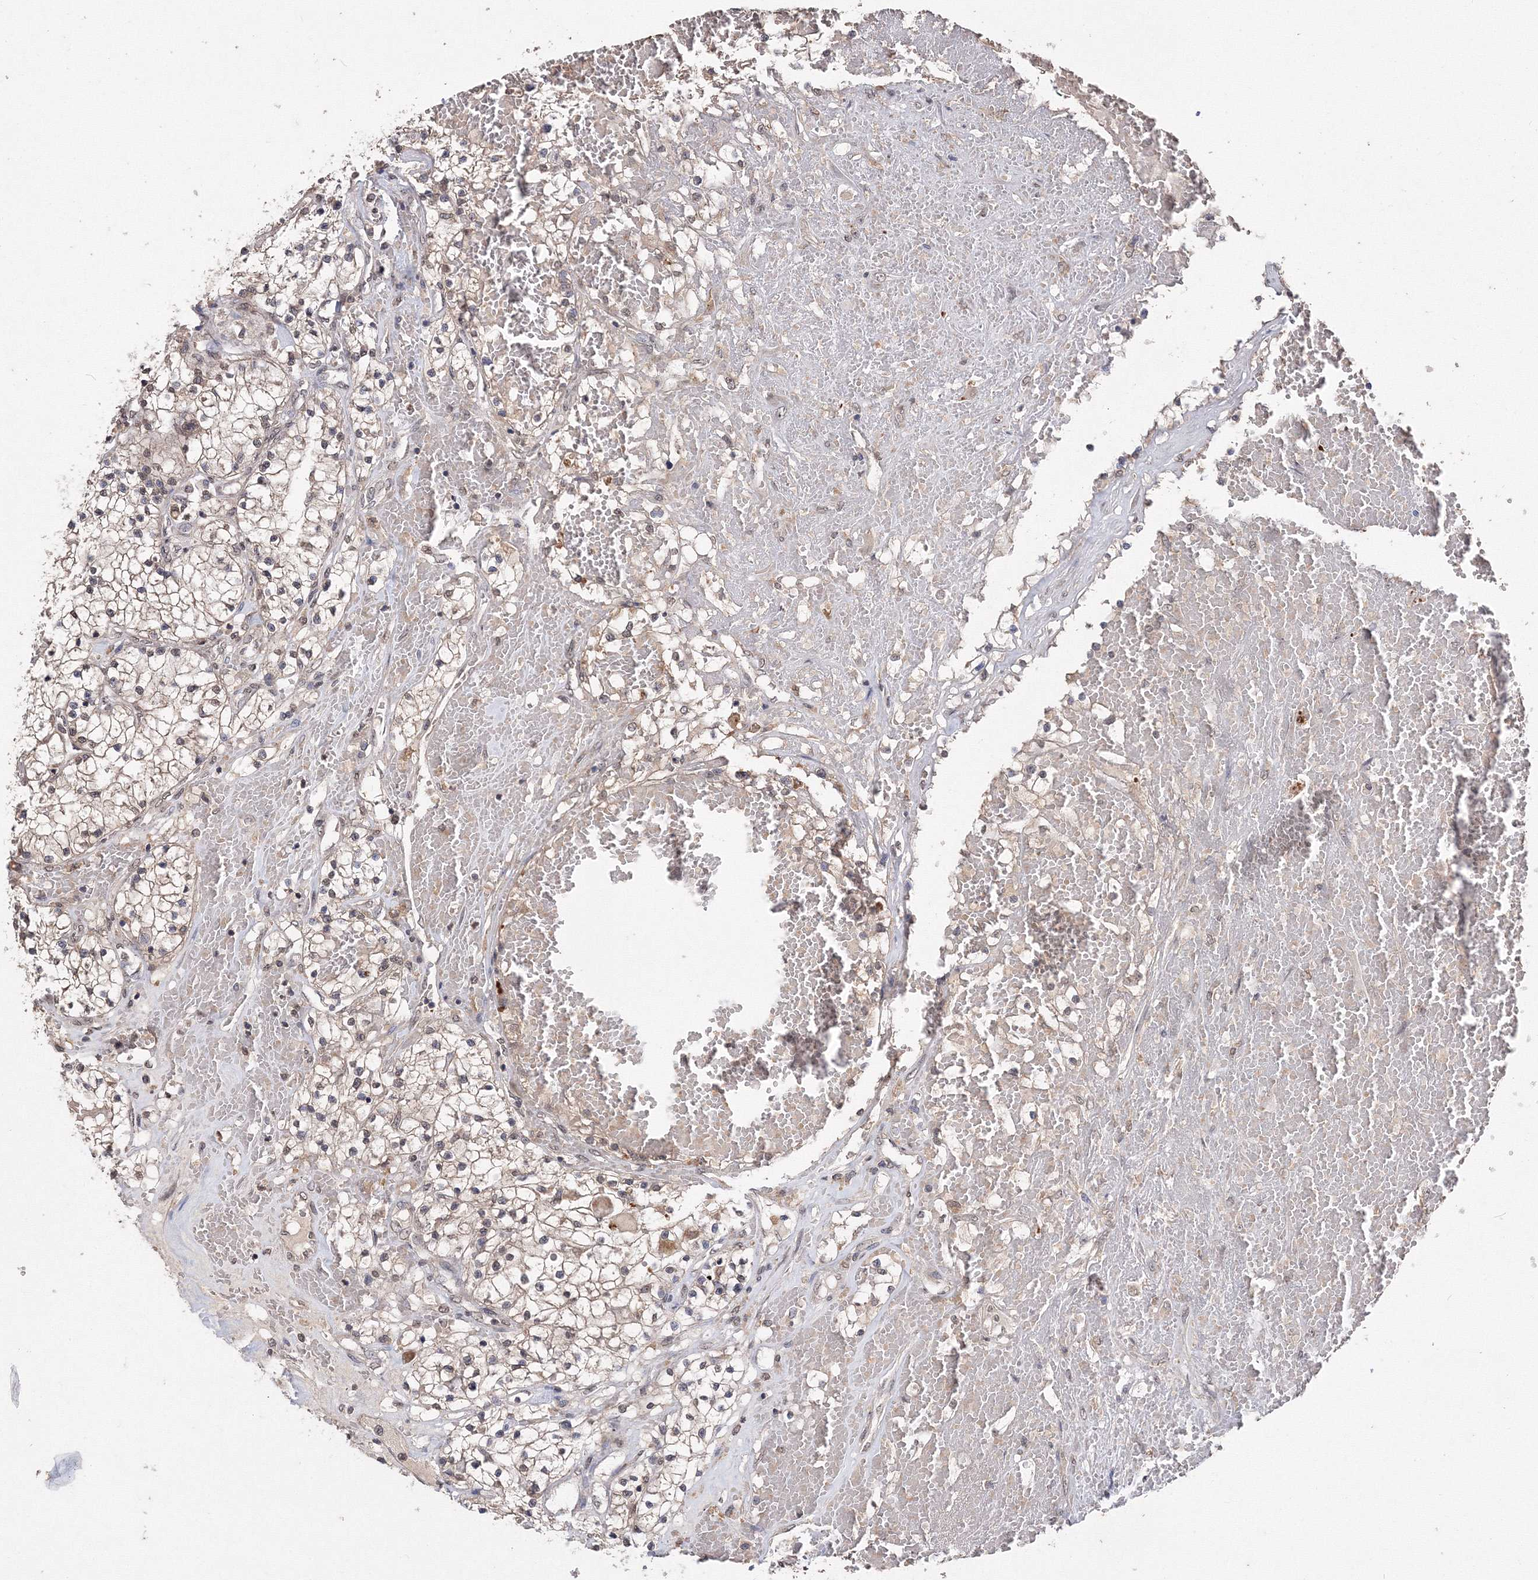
{"staining": {"intensity": "weak", "quantity": ">75%", "location": "cytoplasmic/membranous,nuclear"}, "tissue": "renal cancer", "cell_type": "Tumor cells", "image_type": "cancer", "snomed": [{"axis": "morphology", "description": "Normal tissue, NOS"}, {"axis": "morphology", "description": "Adenocarcinoma, NOS"}, {"axis": "topography", "description": "Kidney"}], "caption": "Immunohistochemistry of renal adenocarcinoma shows low levels of weak cytoplasmic/membranous and nuclear expression in approximately >75% of tumor cells. The staining was performed using DAB (3,3'-diaminobenzidine), with brown indicating positive protein expression. Nuclei are stained blue with hematoxylin.", "gene": "GPN1", "patient": {"sex": "male", "age": 68}}